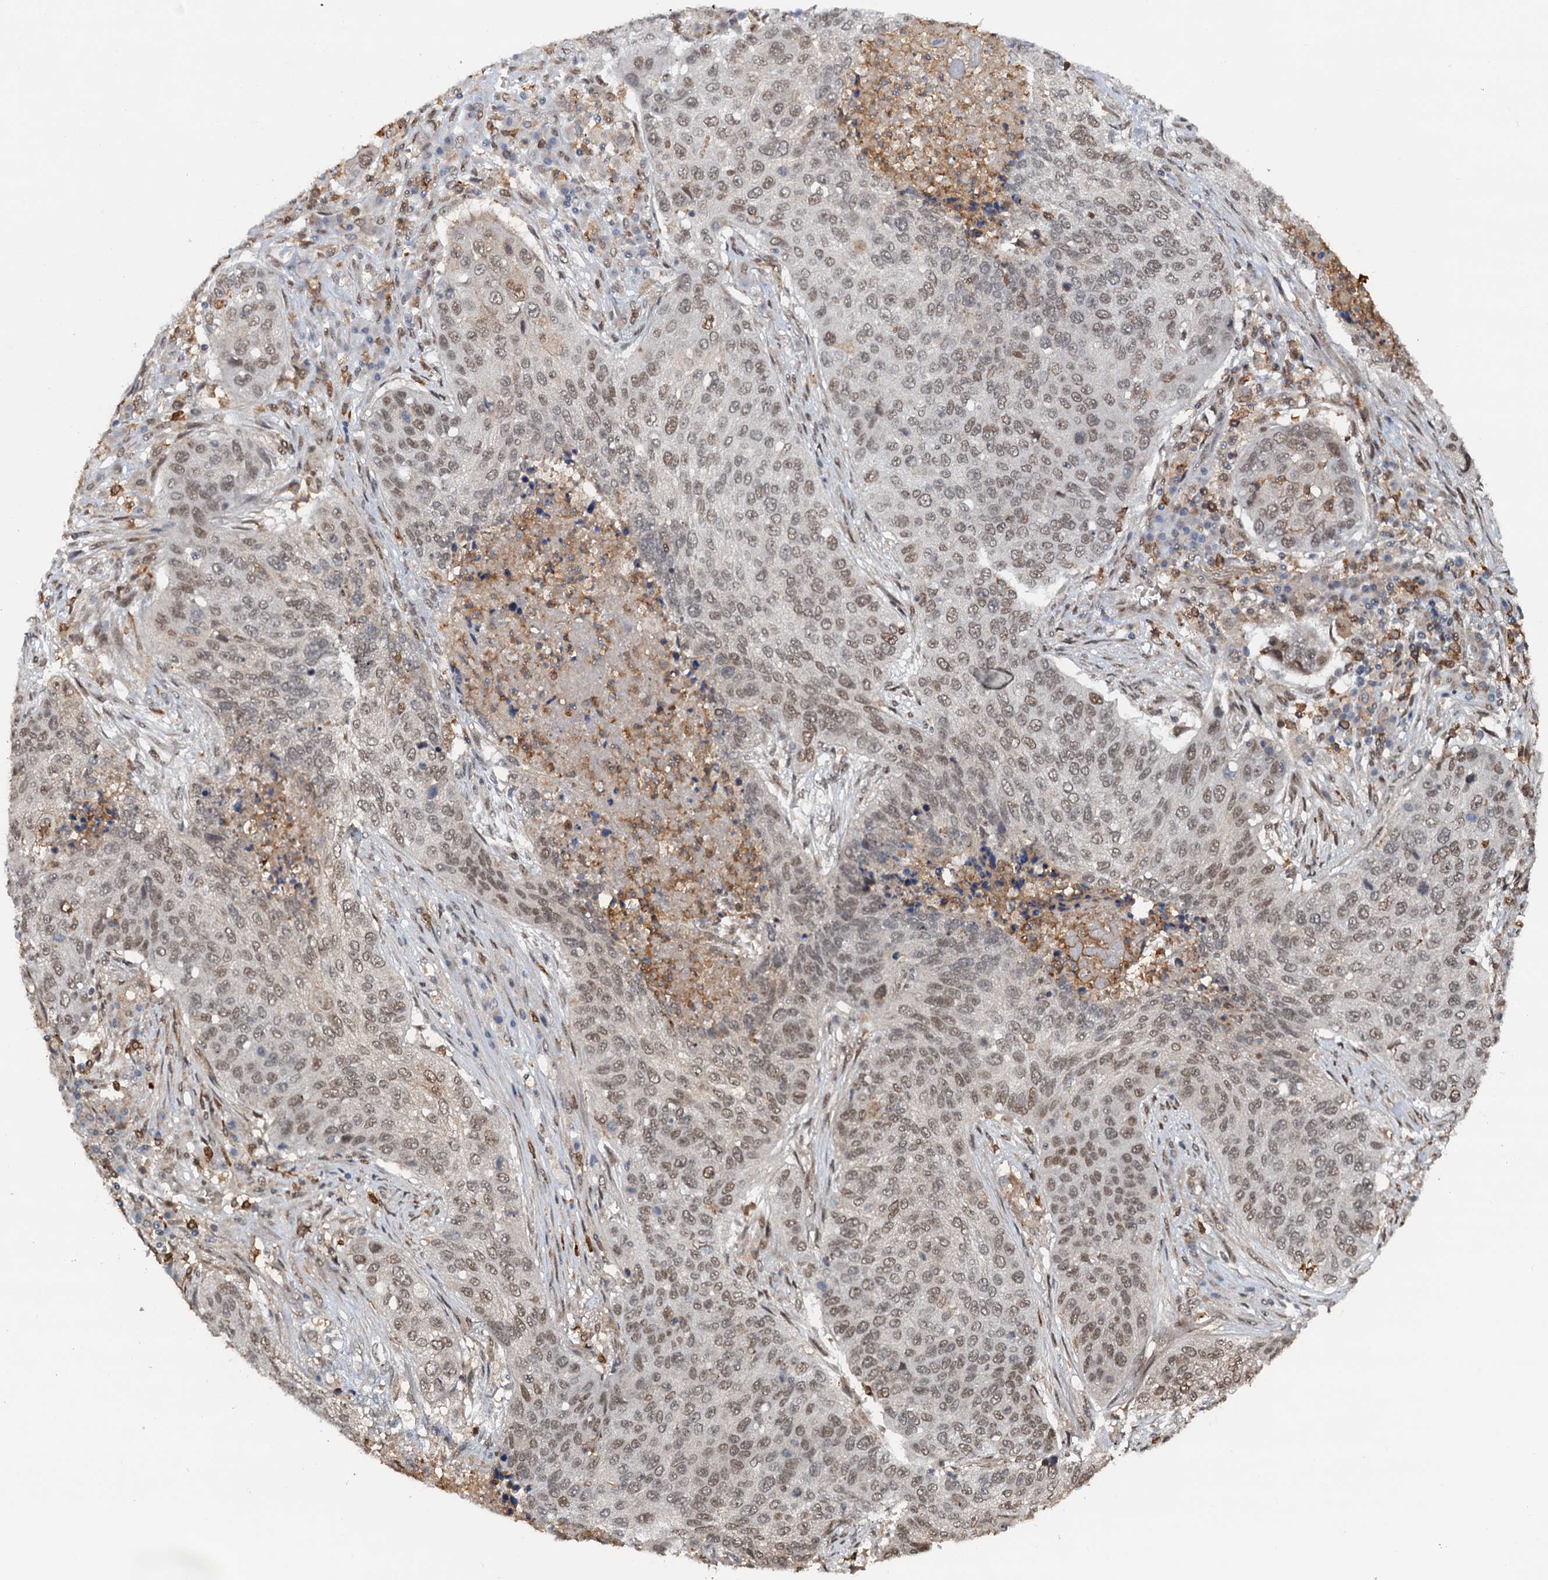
{"staining": {"intensity": "weak", "quantity": ">75%", "location": "nuclear"}, "tissue": "lung cancer", "cell_type": "Tumor cells", "image_type": "cancer", "snomed": [{"axis": "morphology", "description": "Squamous cell carcinoma, NOS"}, {"axis": "topography", "description": "Lung"}], "caption": "About >75% of tumor cells in human lung cancer (squamous cell carcinoma) demonstrate weak nuclear protein expression as visualized by brown immunohistochemical staining.", "gene": "ZNF609", "patient": {"sex": "female", "age": 63}}